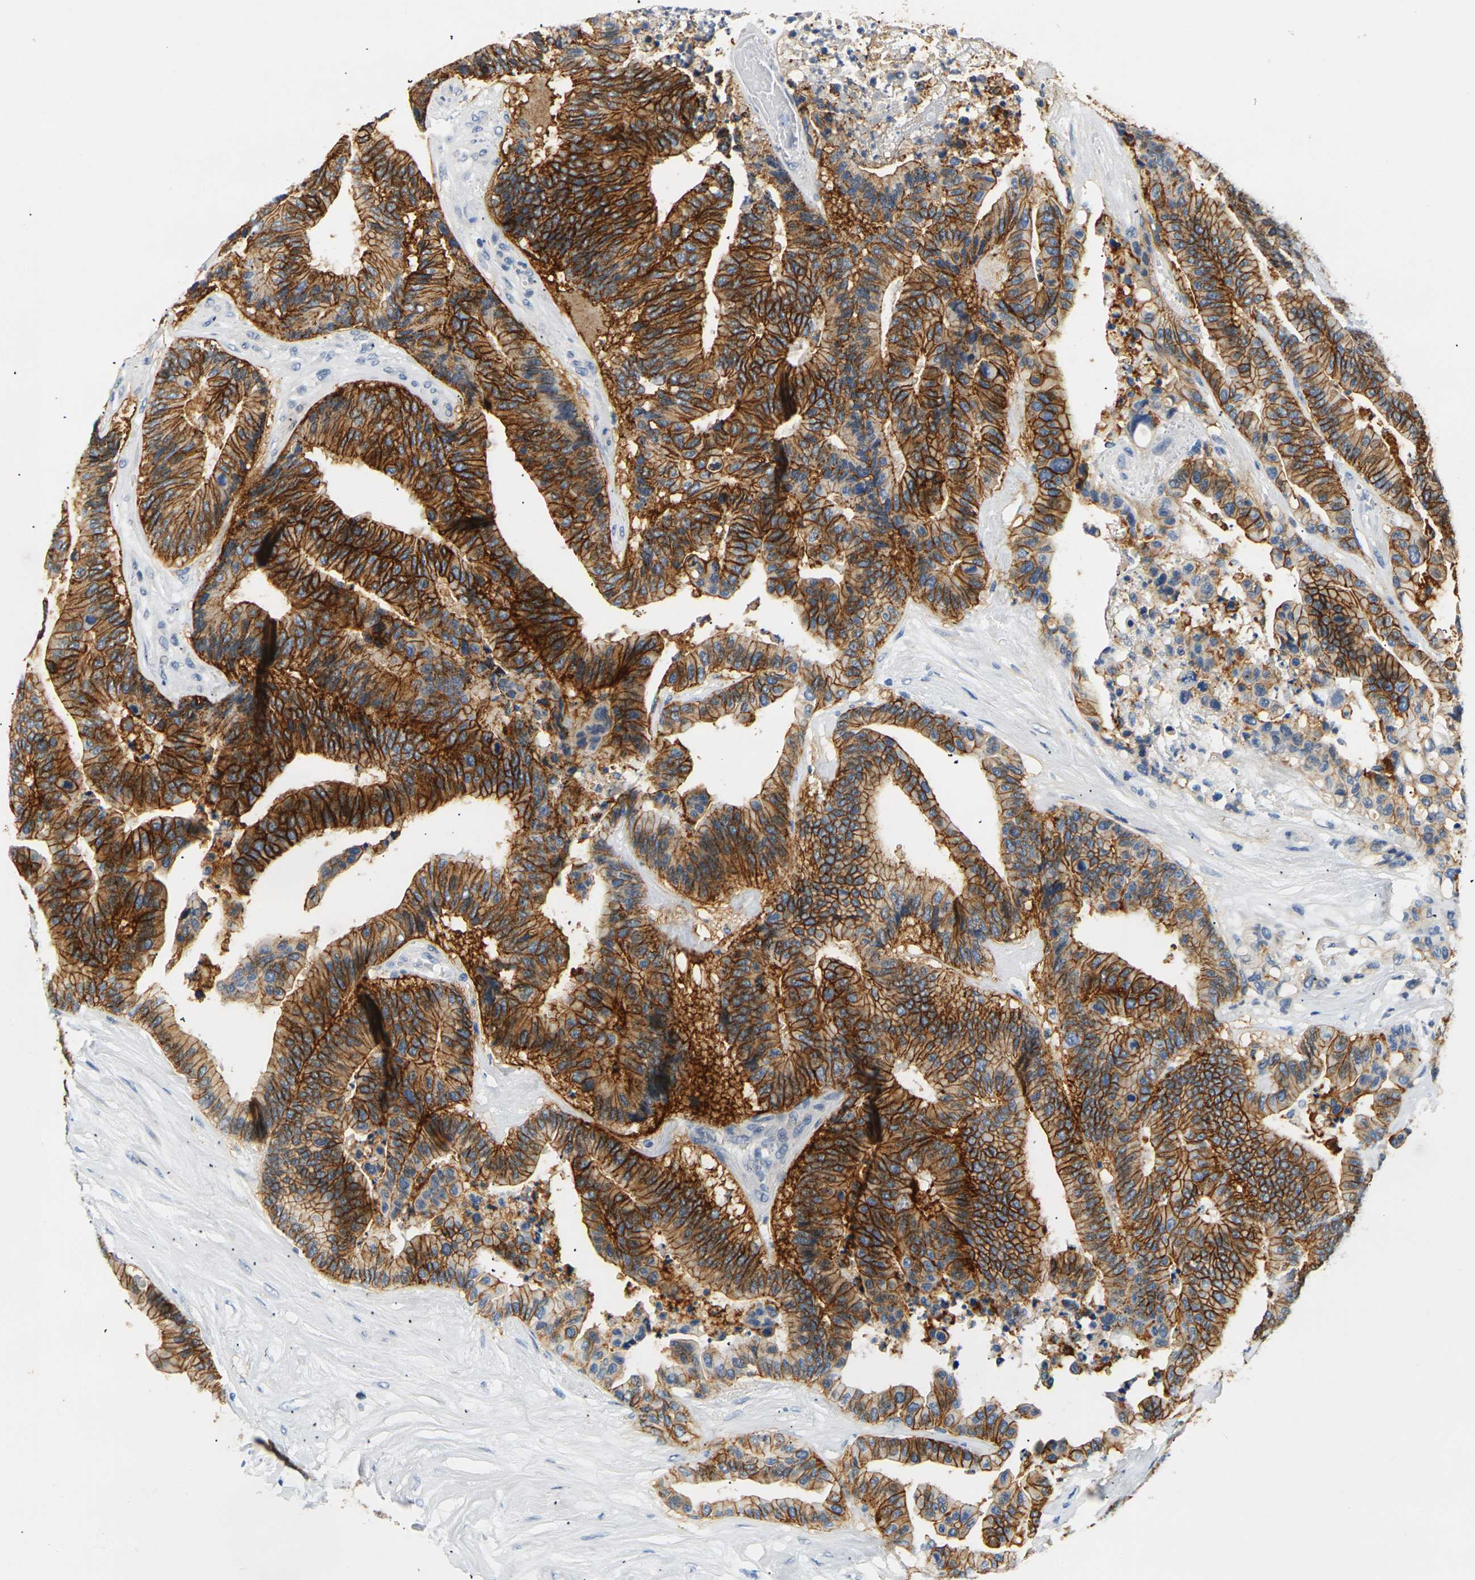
{"staining": {"intensity": "strong", "quantity": ">75%", "location": "cytoplasmic/membranous"}, "tissue": "colorectal cancer", "cell_type": "Tumor cells", "image_type": "cancer", "snomed": [{"axis": "morphology", "description": "Normal tissue, NOS"}, {"axis": "morphology", "description": "Adenocarcinoma, NOS"}, {"axis": "topography", "description": "Colon"}], "caption": "Strong cytoplasmic/membranous positivity is seen in approximately >75% of tumor cells in colorectal cancer (adenocarcinoma). (IHC, brightfield microscopy, high magnification).", "gene": "CLDN7", "patient": {"sex": "male", "age": 82}}